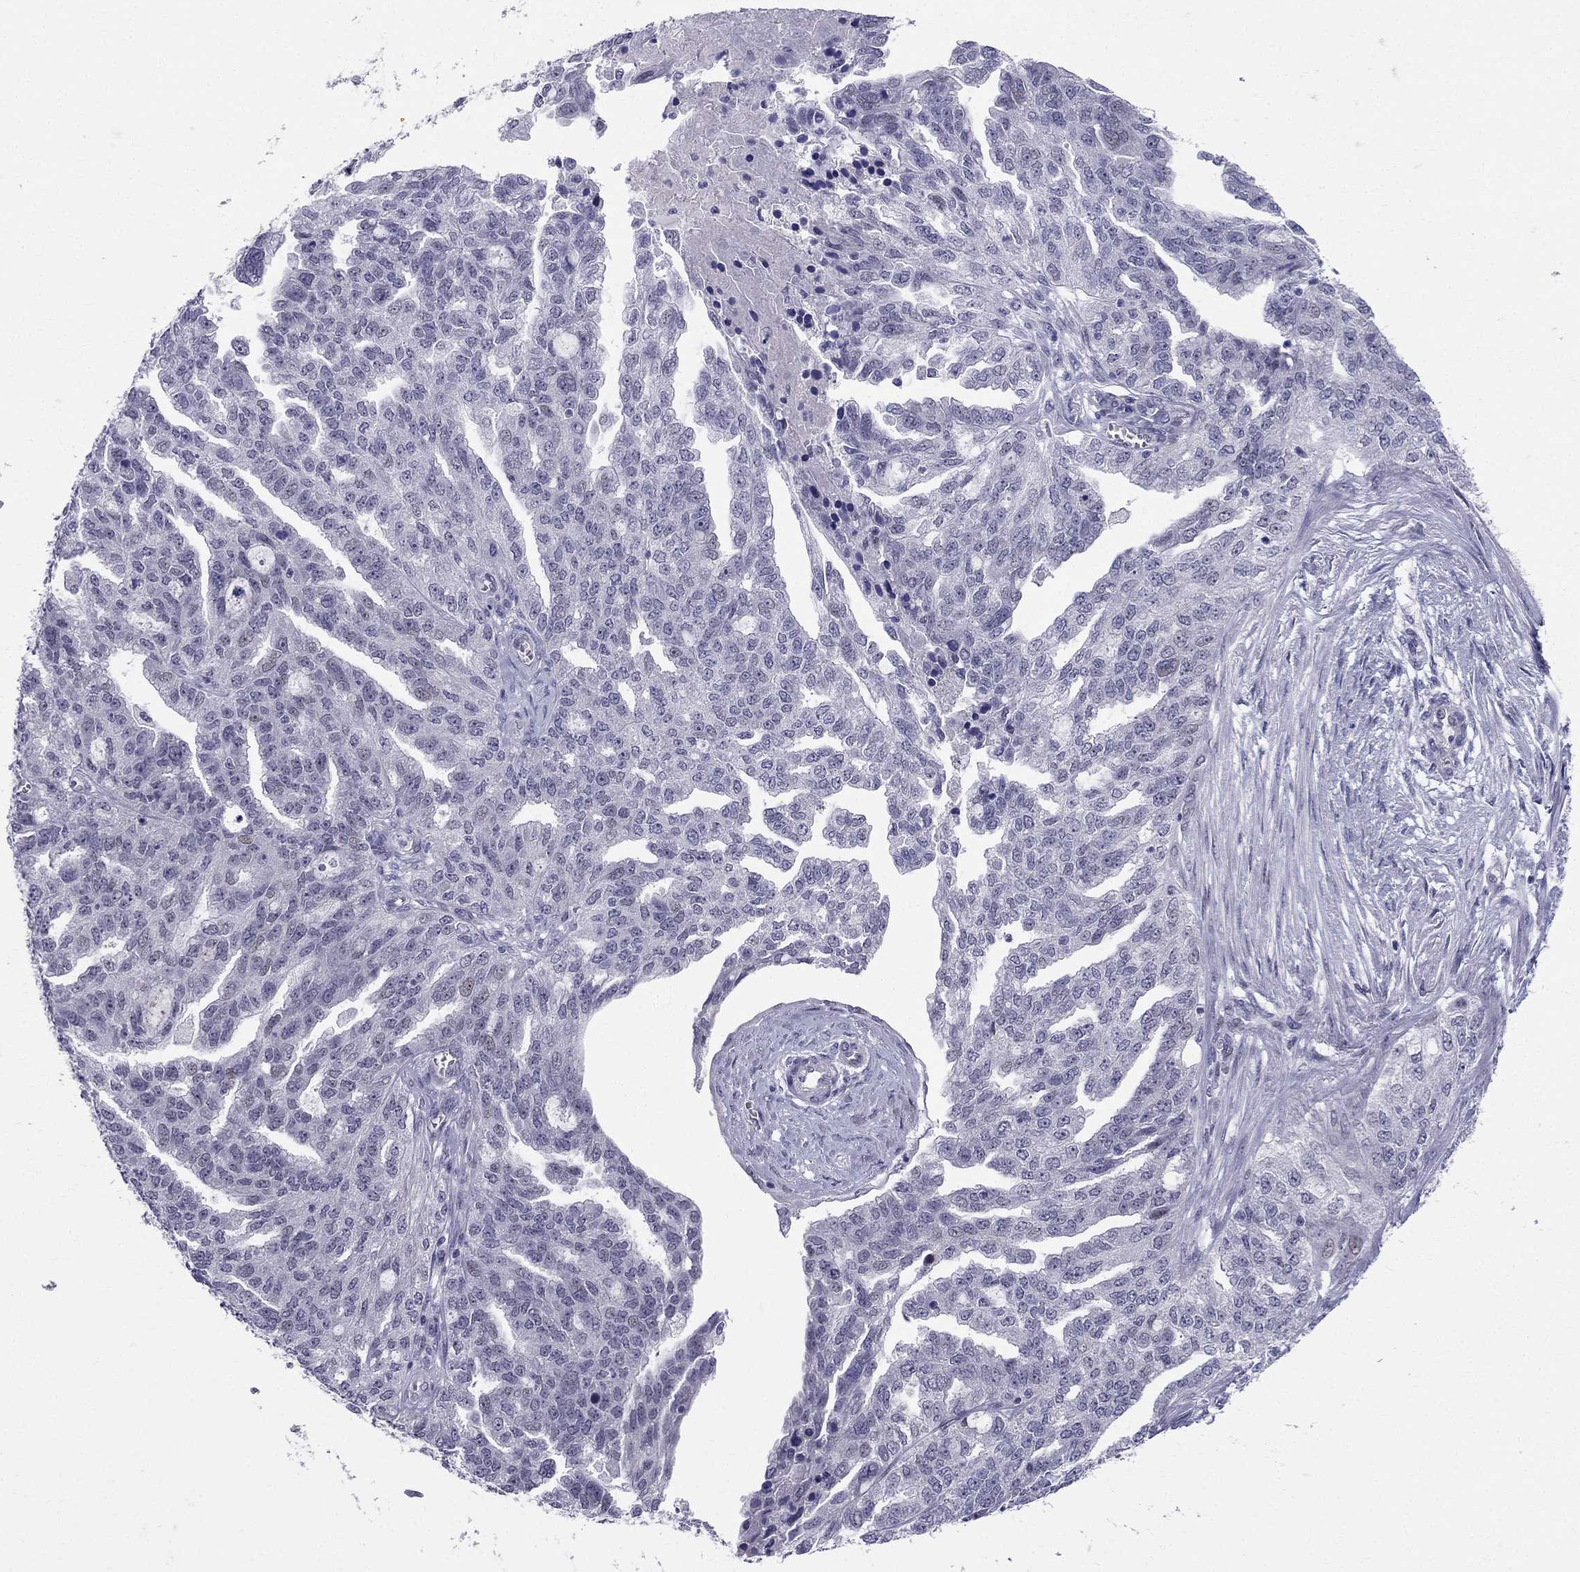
{"staining": {"intensity": "negative", "quantity": "none", "location": "none"}, "tissue": "ovarian cancer", "cell_type": "Tumor cells", "image_type": "cancer", "snomed": [{"axis": "morphology", "description": "Cystadenocarcinoma, serous, NOS"}, {"axis": "topography", "description": "Ovary"}], "caption": "An image of human serous cystadenocarcinoma (ovarian) is negative for staining in tumor cells.", "gene": "BAG5", "patient": {"sex": "female", "age": 51}}